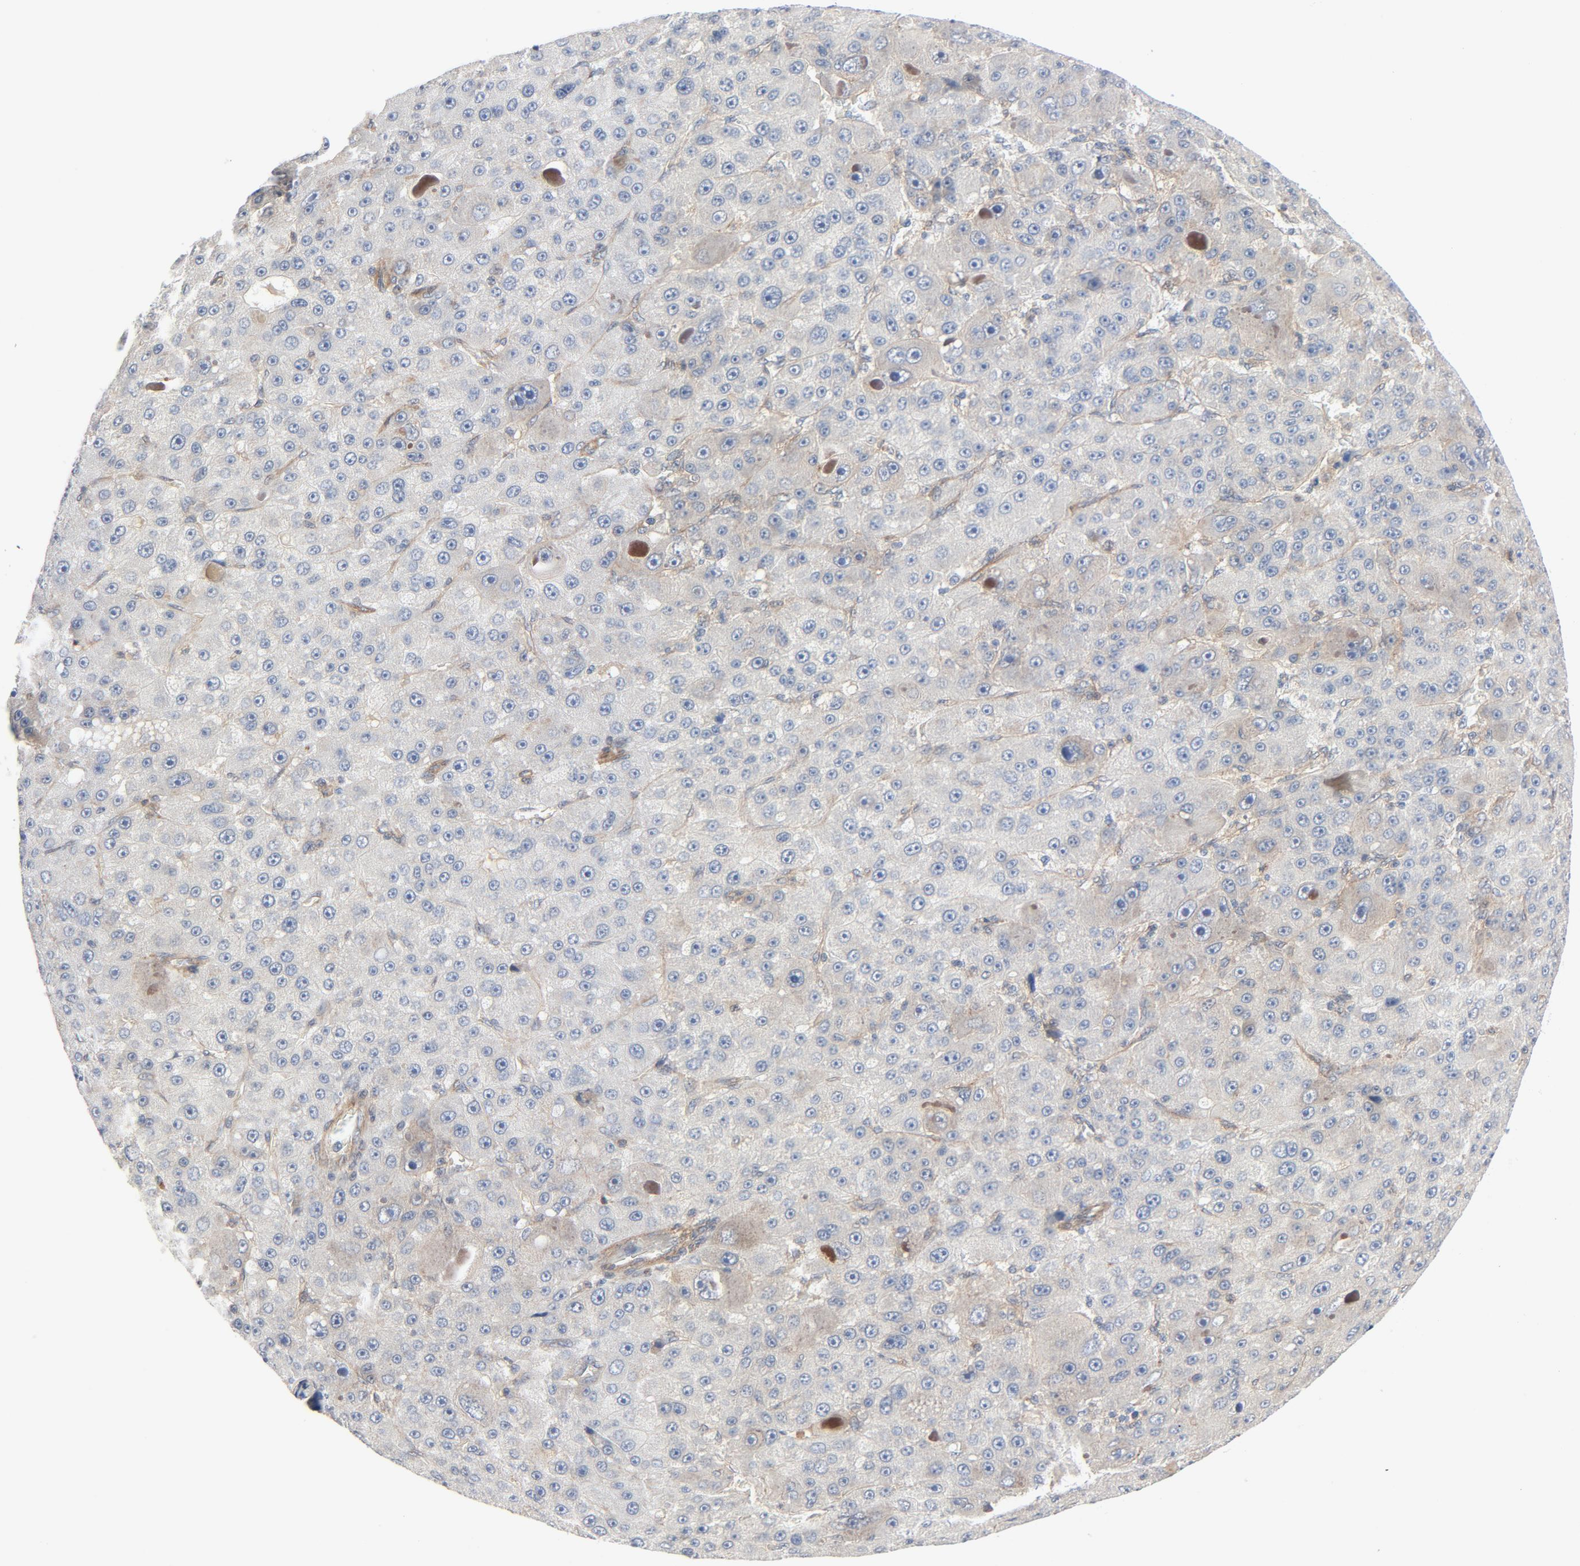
{"staining": {"intensity": "weak", "quantity": "25%-75%", "location": "cytoplasmic/membranous"}, "tissue": "liver cancer", "cell_type": "Tumor cells", "image_type": "cancer", "snomed": [{"axis": "morphology", "description": "Carcinoma, Hepatocellular, NOS"}, {"axis": "topography", "description": "Liver"}], "caption": "Human liver cancer (hepatocellular carcinoma) stained for a protein (brown) displays weak cytoplasmic/membranous positive positivity in approximately 25%-75% of tumor cells.", "gene": "TSG101", "patient": {"sex": "male", "age": 76}}